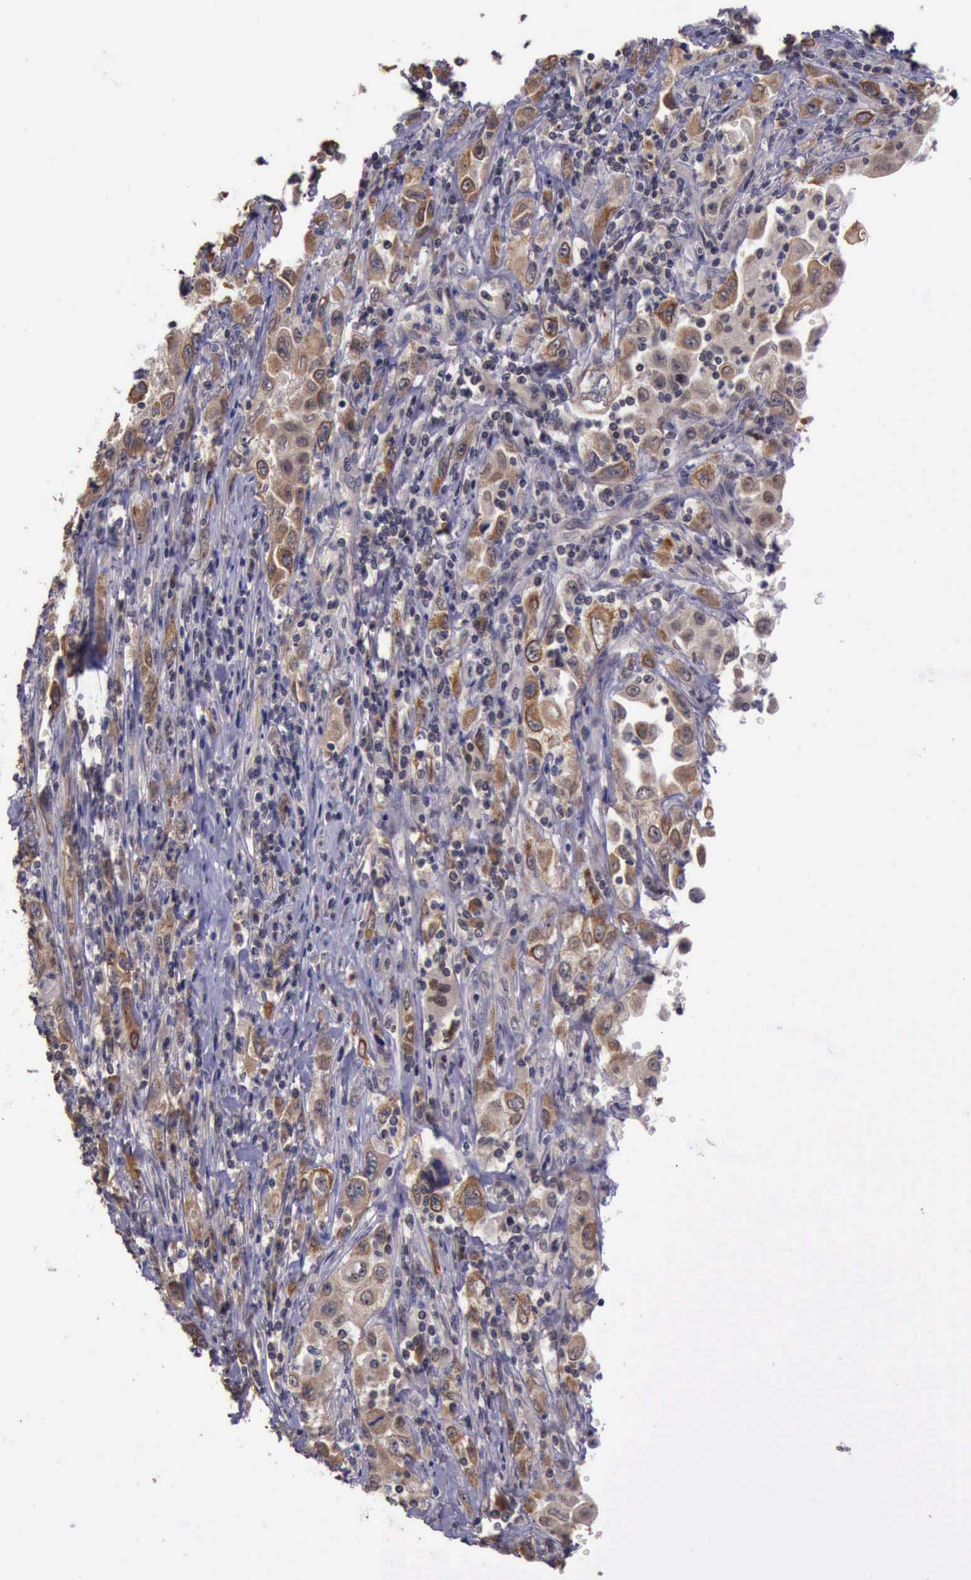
{"staining": {"intensity": "weak", "quantity": ">75%", "location": "cytoplasmic/membranous"}, "tissue": "pancreatic cancer", "cell_type": "Tumor cells", "image_type": "cancer", "snomed": [{"axis": "morphology", "description": "Adenocarcinoma, NOS"}, {"axis": "topography", "description": "Pancreas"}], "caption": "A brown stain shows weak cytoplasmic/membranous positivity of a protein in pancreatic cancer (adenocarcinoma) tumor cells. (brown staining indicates protein expression, while blue staining denotes nuclei).", "gene": "RAB39B", "patient": {"sex": "male", "age": 70}}